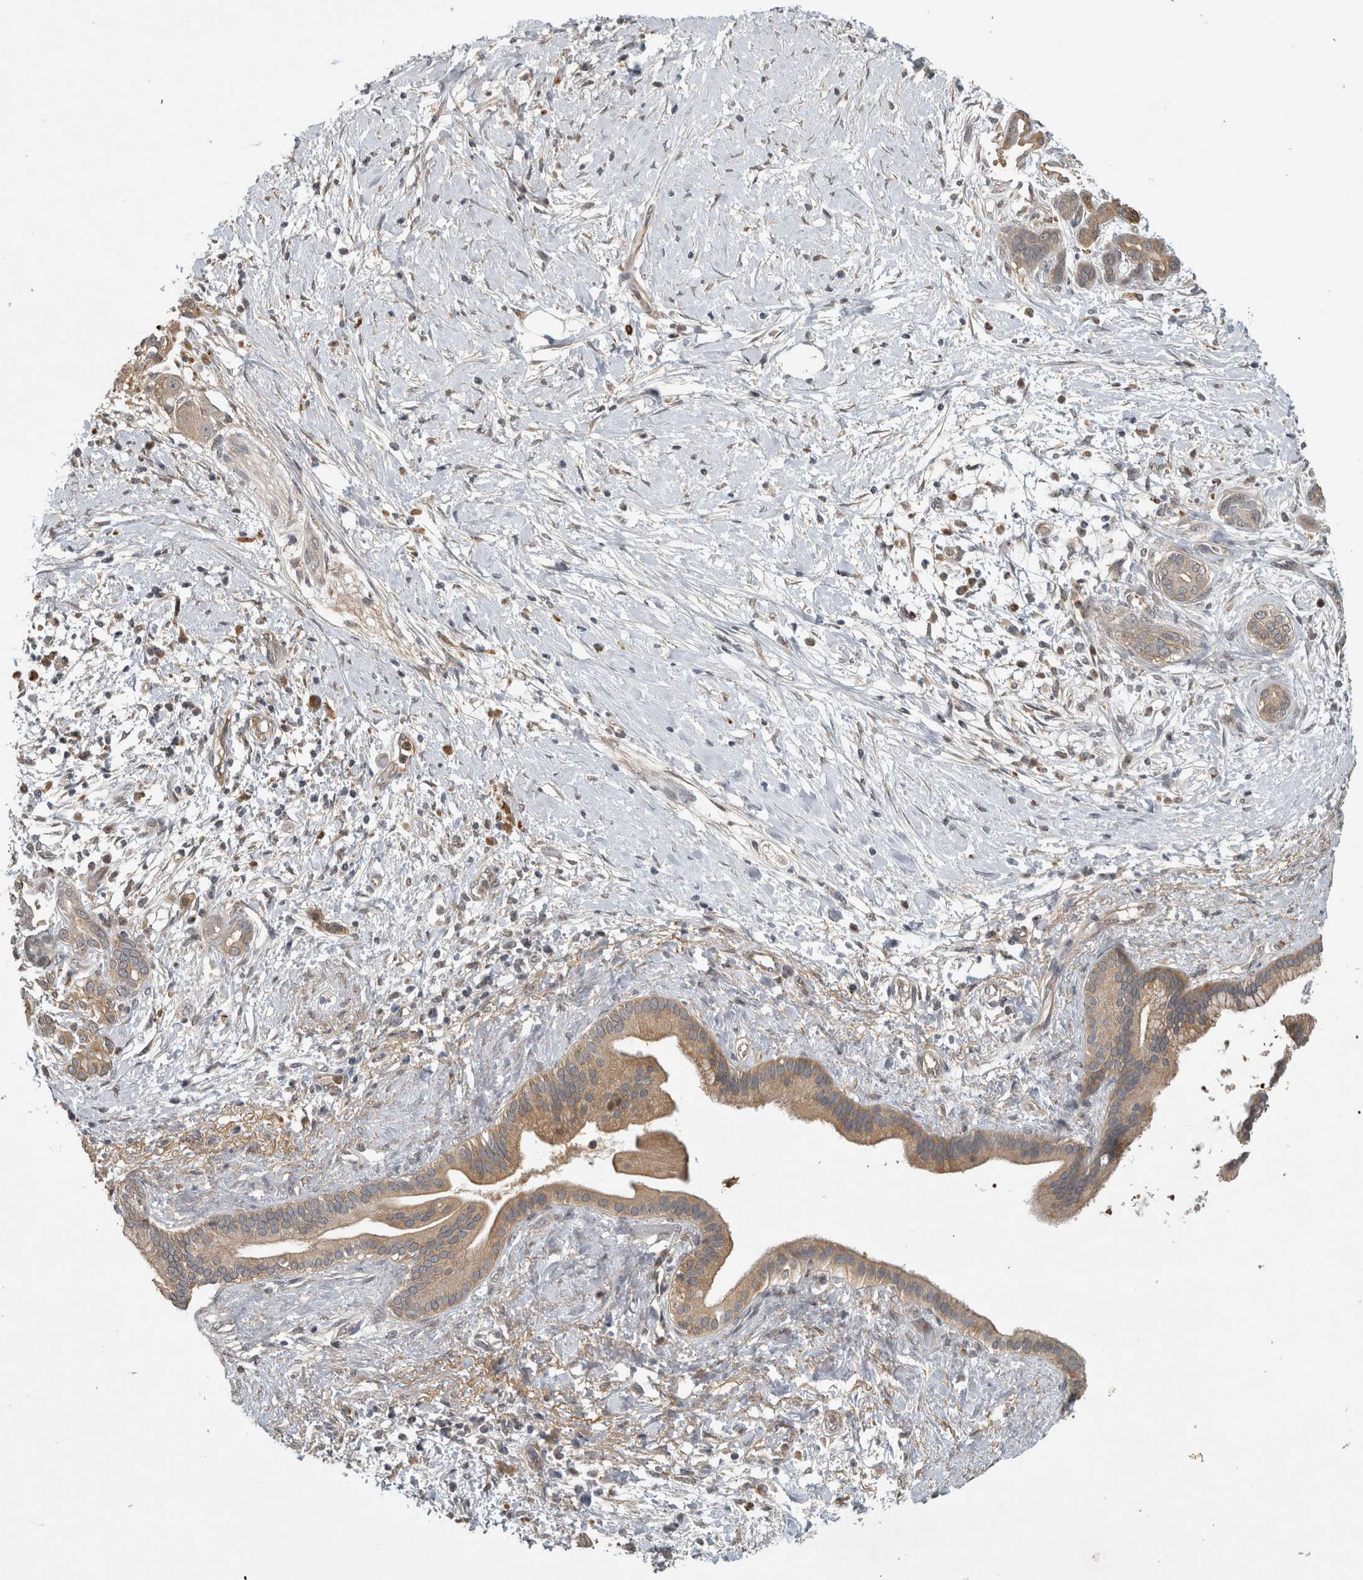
{"staining": {"intensity": "moderate", "quantity": ">75%", "location": "cytoplasmic/membranous"}, "tissue": "pancreatic cancer", "cell_type": "Tumor cells", "image_type": "cancer", "snomed": [{"axis": "morphology", "description": "Adenocarcinoma, NOS"}, {"axis": "topography", "description": "Pancreas"}], "caption": "Immunohistochemistry of adenocarcinoma (pancreatic) reveals medium levels of moderate cytoplasmic/membranous positivity in approximately >75% of tumor cells. Immunohistochemistry (ihc) stains the protein of interest in brown and the nuclei are stained blue.", "gene": "TRMT61B", "patient": {"sex": "male", "age": 58}}